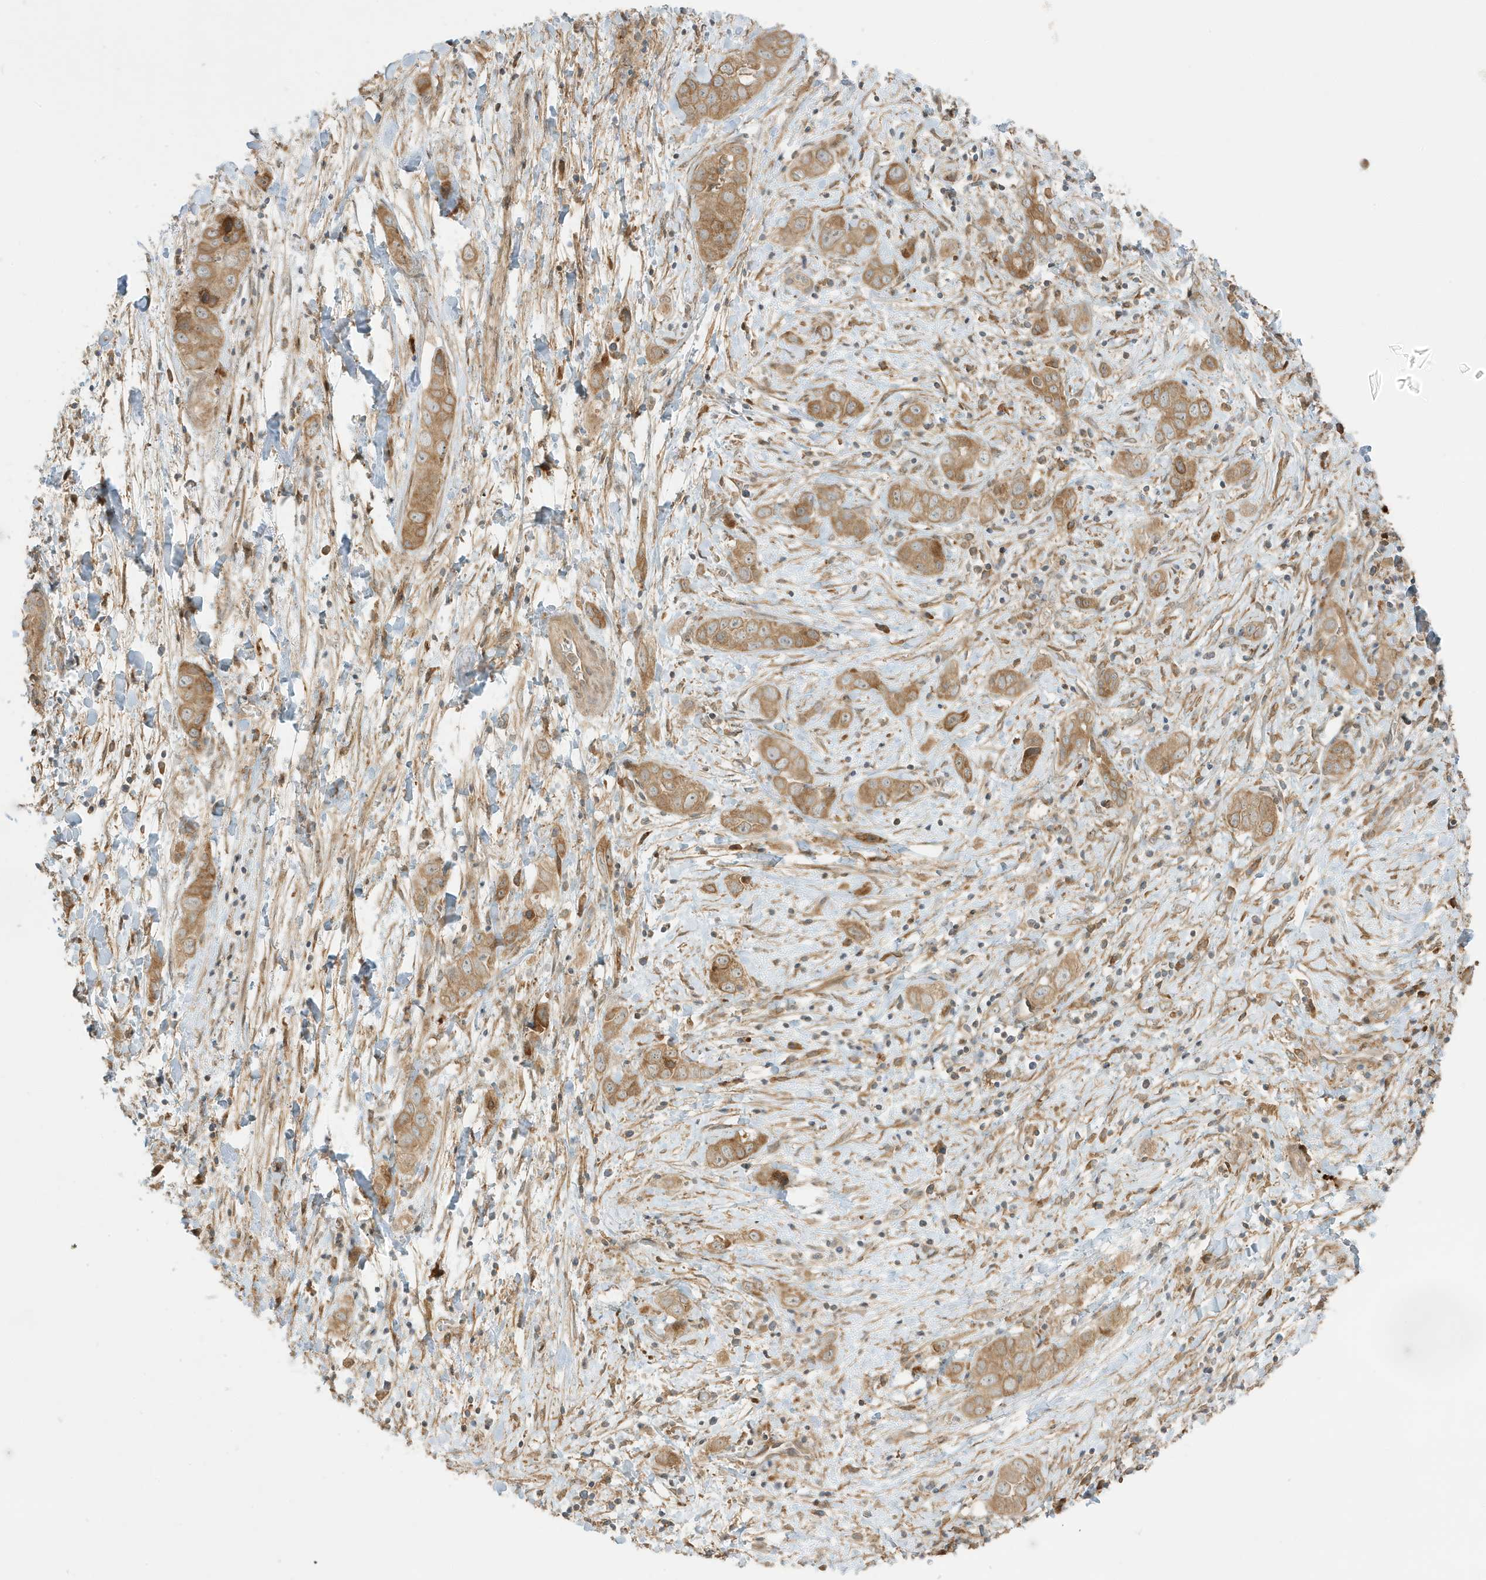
{"staining": {"intensity": "moderate", "quantity": ">75%", "location": "cytoplasmic/membranous"}, "tissue": "liver cancer", "cell_type": "Tumor cells", "image_type": "cancer", "snomed": [{"axis": "morphology", "description": "Cholangiocarcinoma"}, {"axis": "topography", "description": "Liver"}], "caption": "Liver cholangiocarcinoma stained with DAB (3,3'-diaminobenzidine) IHC shows medium levels of moderate cytoplasmic/membranous staining in approximately >75% of tumor cells.", "gene": "SCARF2", "patient": {"sex": "female", "age": 52}}